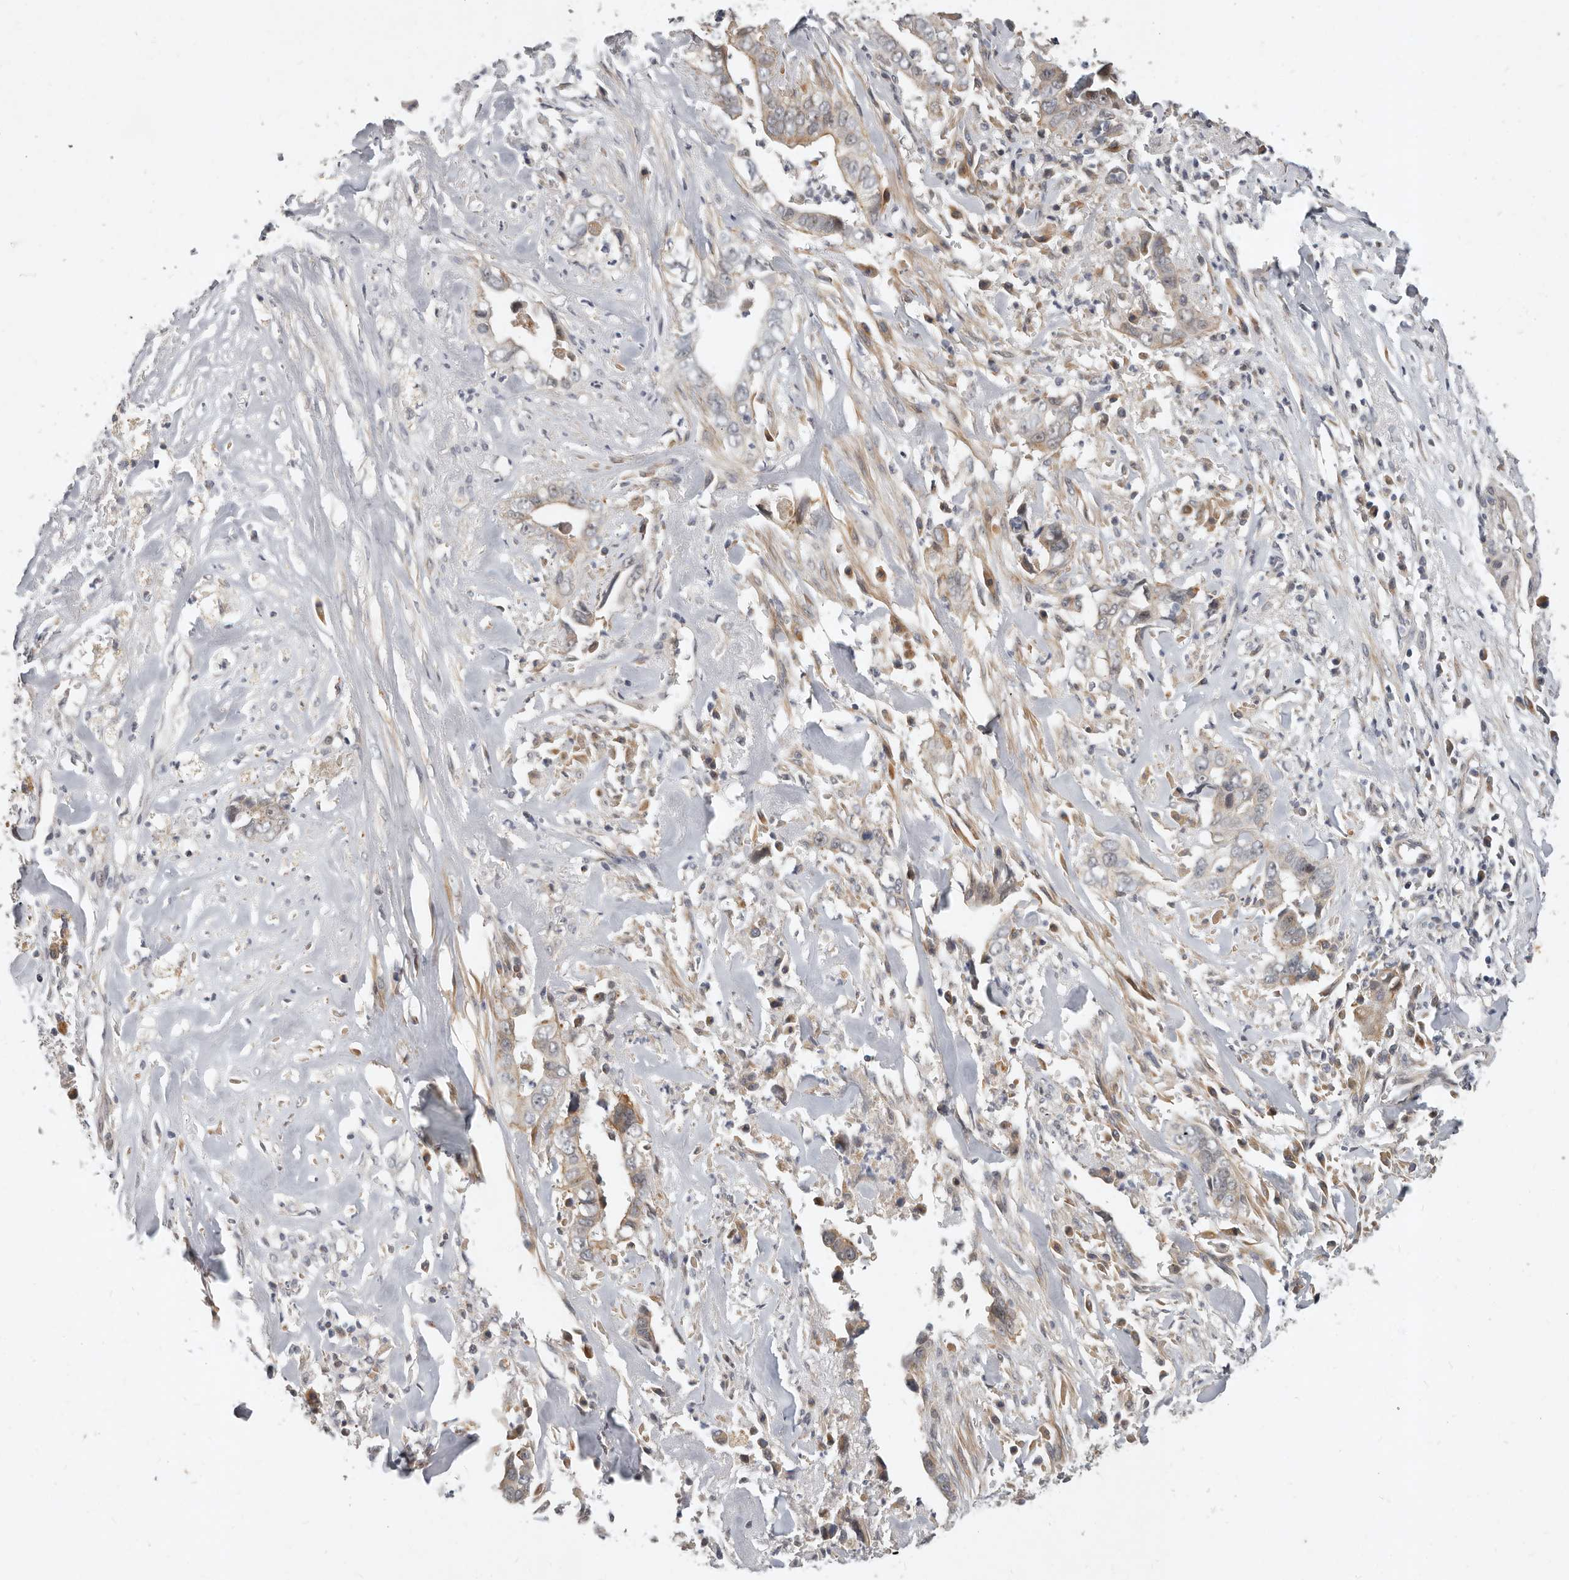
{"staining": {"intensity": "weak", "quantity": "25%-75%", "location": "cytoplasmic/membranous"}, "tissue": "liver cancer", "cell_type": "Tumor cells", "image_type": "cancer", "snomed": [{"axis": "morphology", "description": "Cholangiocarcinoma"}, {"axis": "topography", "description": "Liver"}], "caption": "Weak cytoplasmic/membranous staining for a protein is present in about 25%-75% of tumor cells of liver cancer using immunohistochemistry (IHC).", "gene": "MICALL2", "patient": {"sex": "female", "age": 79}}